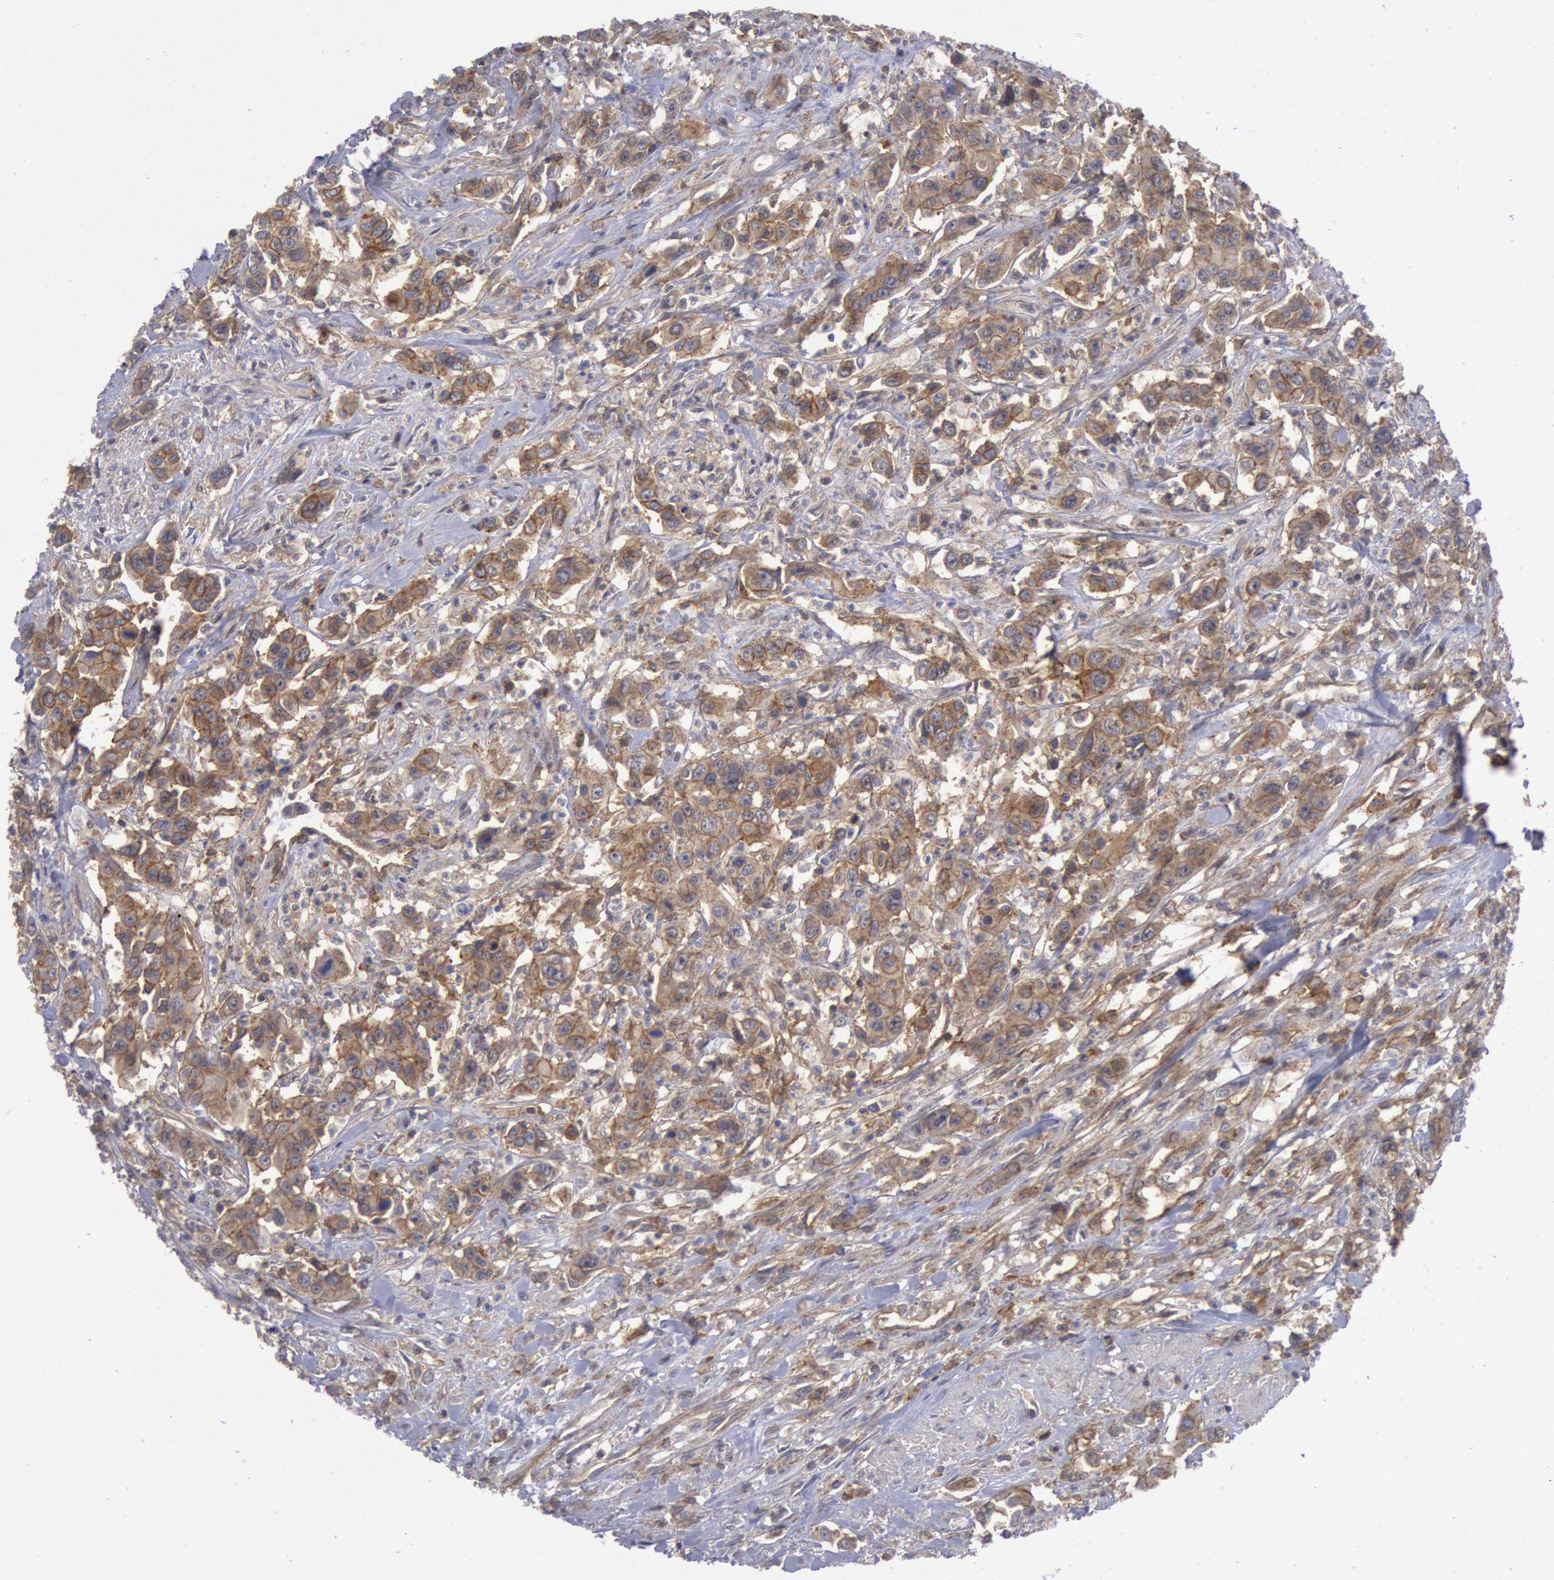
{"staining": {"intensity": "moderate", "quantity": ">75%", "location": "cytoplasmic/membranous"}, "tissue": "urothelial cancer", "cell_type": "Tumor cells", "image_type": "cancer", "snomed": [{"axis": "morphology", "description": "Urothelial carcinoma, High grade"}, {"axis": "topography", "description": "Urinary bladder"}], "caption": "High-magnification brightfield microscopy of high-grade urothelial carcinoma stained with DAB (brown) and counterstained with hematoxylin (blue). tumor cells exhibit moderate cytoplasmic/membranous expression is appreciated in approximately>75% of cells. (Stains: DAB (3,3'-diaminobenzidine) in brown, nuclei in blue, Microscopy: brightfield microscopy at high magnification).", "gene": "STX4", "patient": {"sex": "male", "age": 86}}